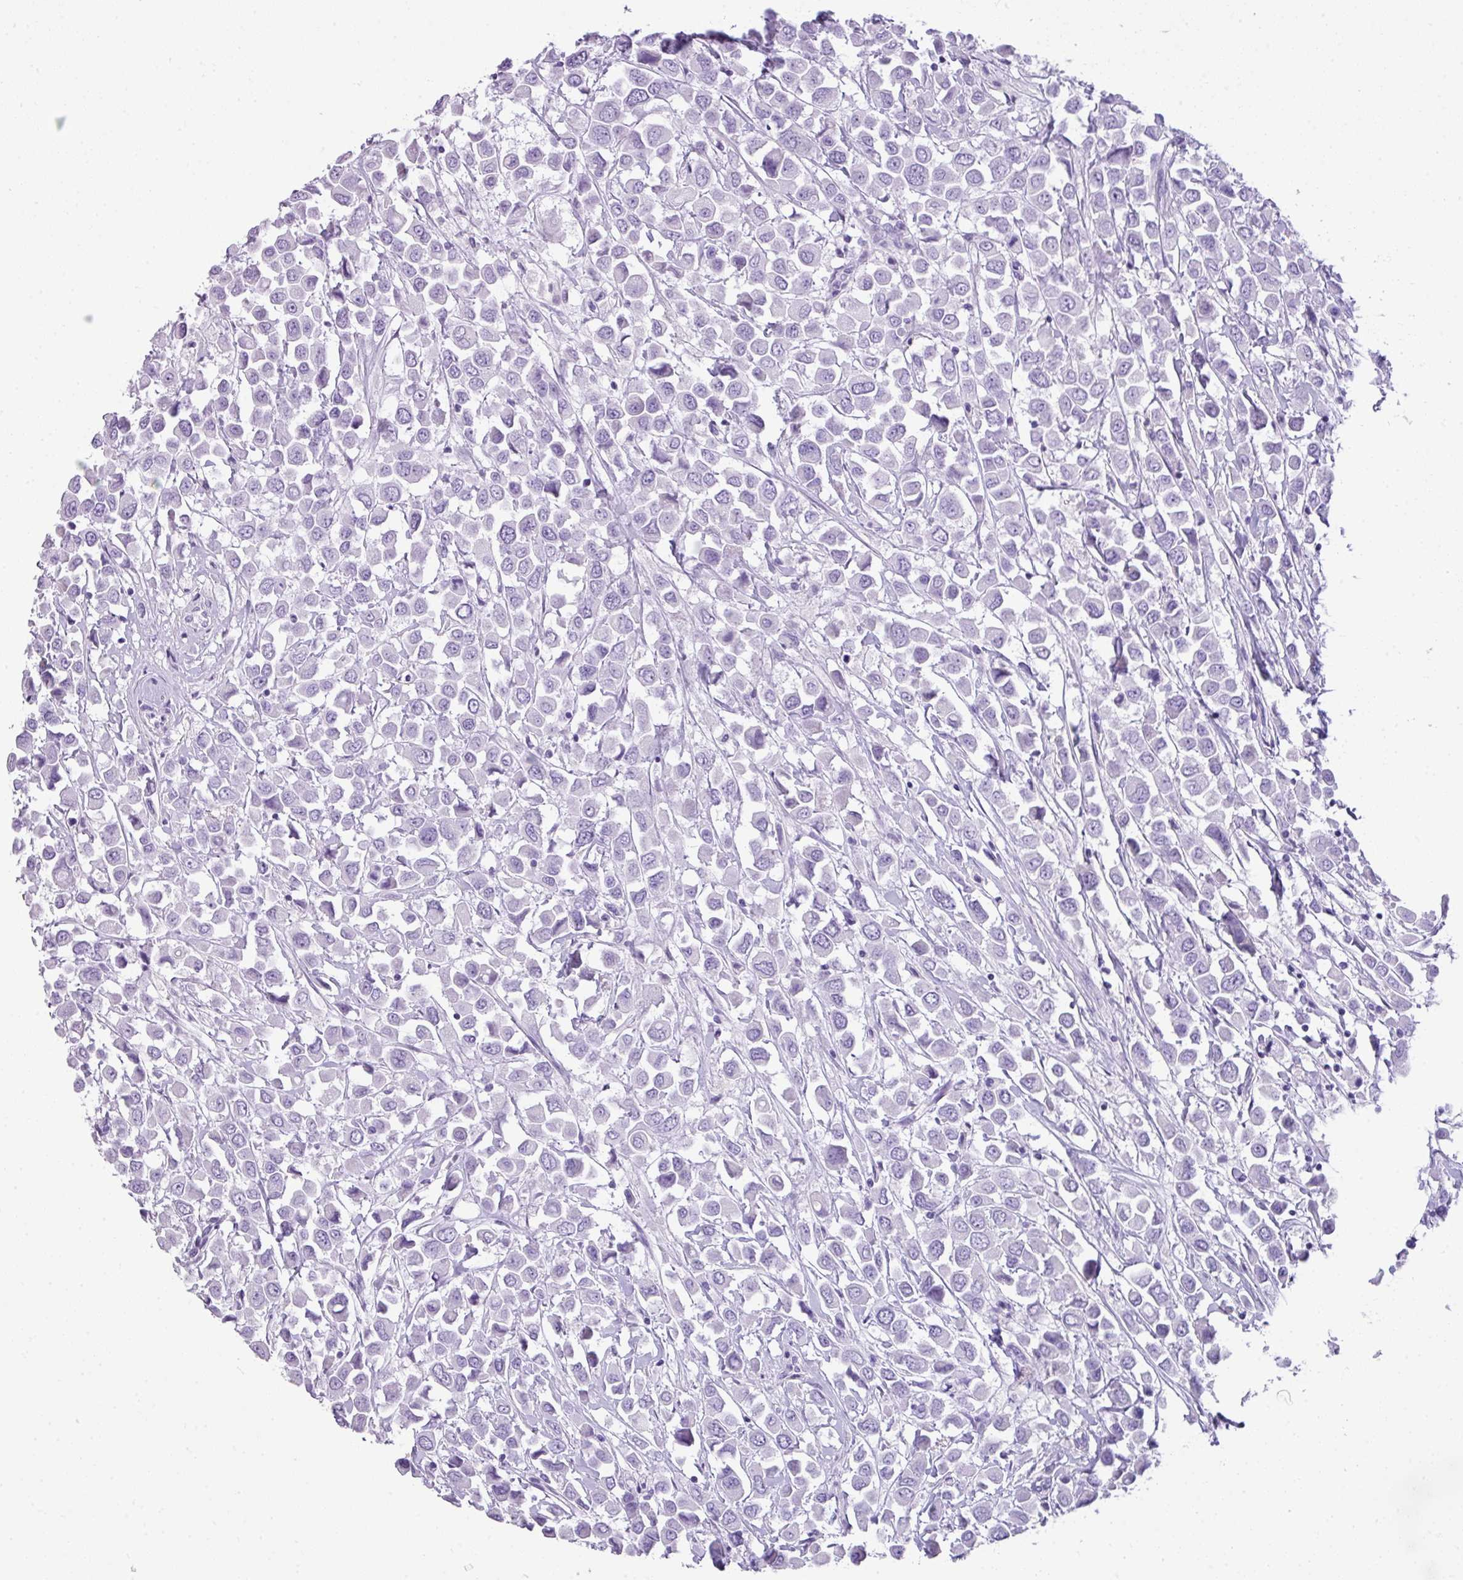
{"staining": {"intensity": "negative", "quantity": "none", "location": "none"}, "tissue": "breast cancer", "cell_type": "Tumor cells", "image_type": "cancer", "snomed": [{"axis": "morphology", "description": "Duct carcinoma"}, {"axis": "topography", "description": "Breast"}], "caption": "Tumor cells are negative for brown protein staining in infiltrating ductal carcinoma (breast). (DAB IHC with hematoxylin counter stain).", "gene": "TNP1", "patient": {"sex": "female", "age": 61}}